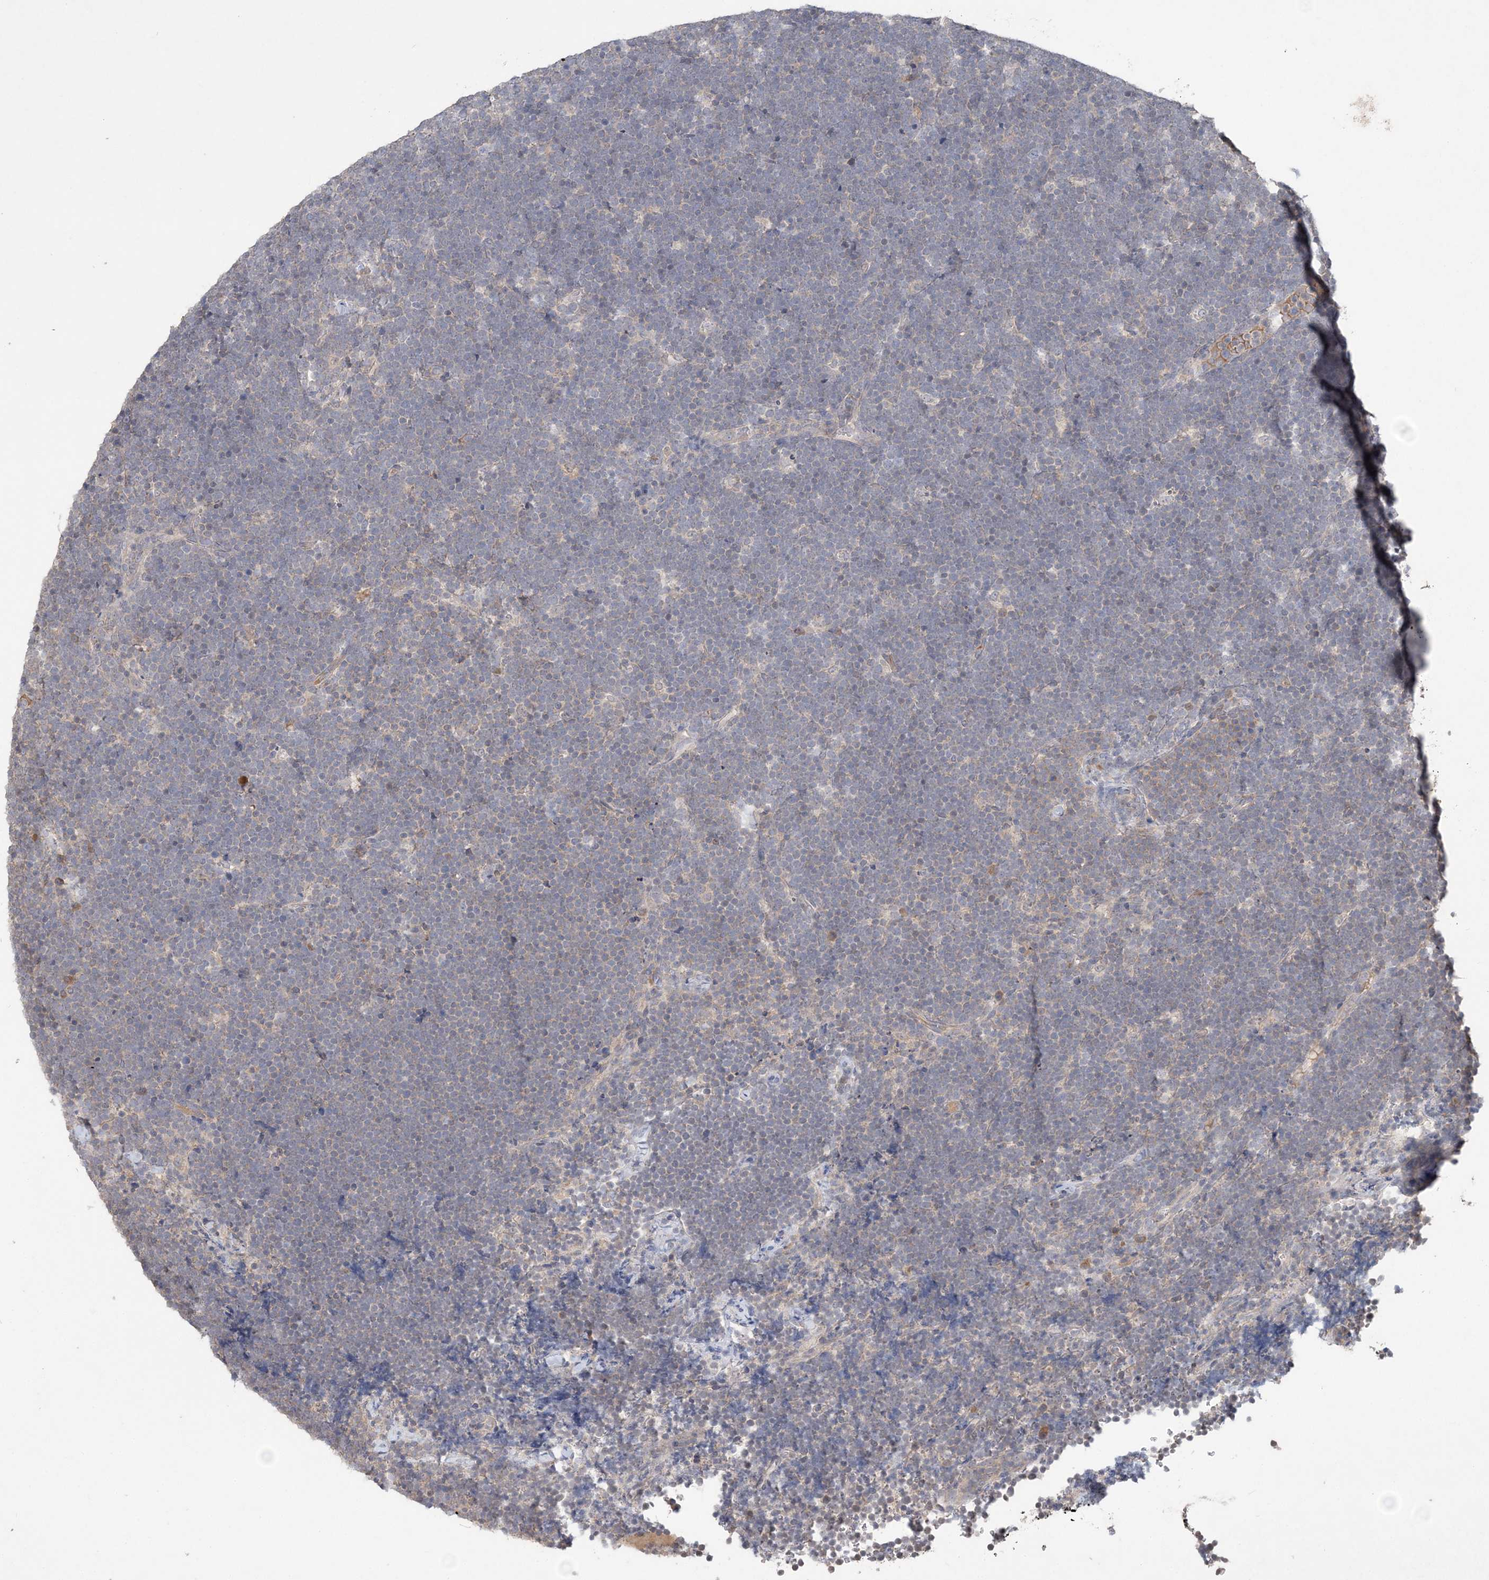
{"staining": {"intensity": "negative", "quantity": "none", "location": "none"}, "tissue": "lymphoma", "cell_type": "Tumor cells", "image_type": "cancer", "snomed": [{"axis": "morphology", "description": "Malignant lymphoma, non-Hodgkin's type, High grade"}, {"axis": "topography", "description": "Lymph node"}], "caption": "Tumor cells are negative for protein expression in human lymphoma.", "gene": "AKR7A2", "patient": {"sex": "male", "age": 13}}